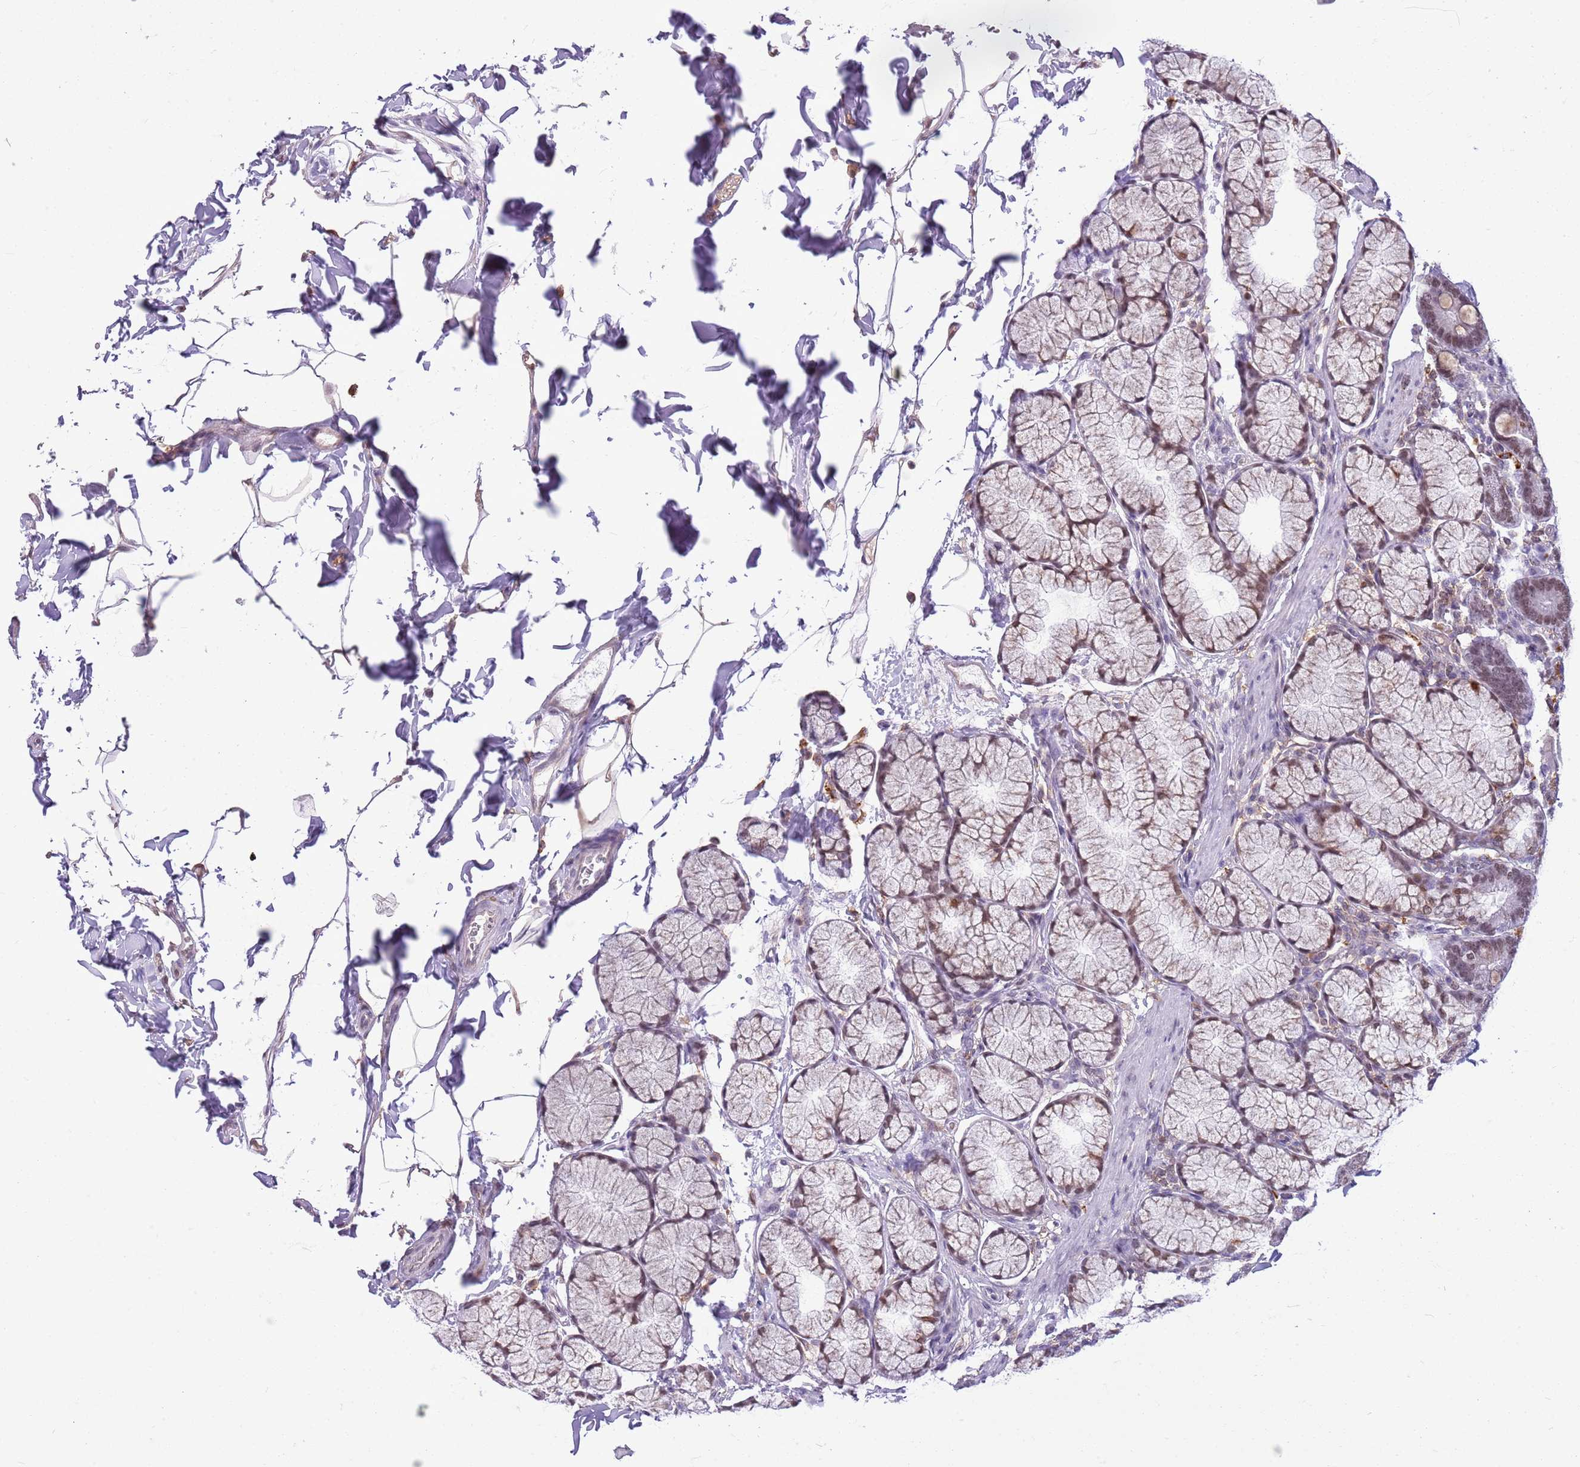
{"staining": {"intensity": "moderate", "quantity": ">75%", "location": "nuclear"}, "tissue": "duodenum", "cell_type": "Glandular cells", "image_type": "normal", "snomed": [{"axis": "morphology", "description": "Normal tissue, NOS"}, {"axis": "topography", "description": "Duodenum"}], "caption": "Protein expression analysis of normal duodenum reveals moderate nuclear positivity in about >75% of glandular cells.", "gene": "DHX32", "patient": {"sex": "male", "age": 35}}